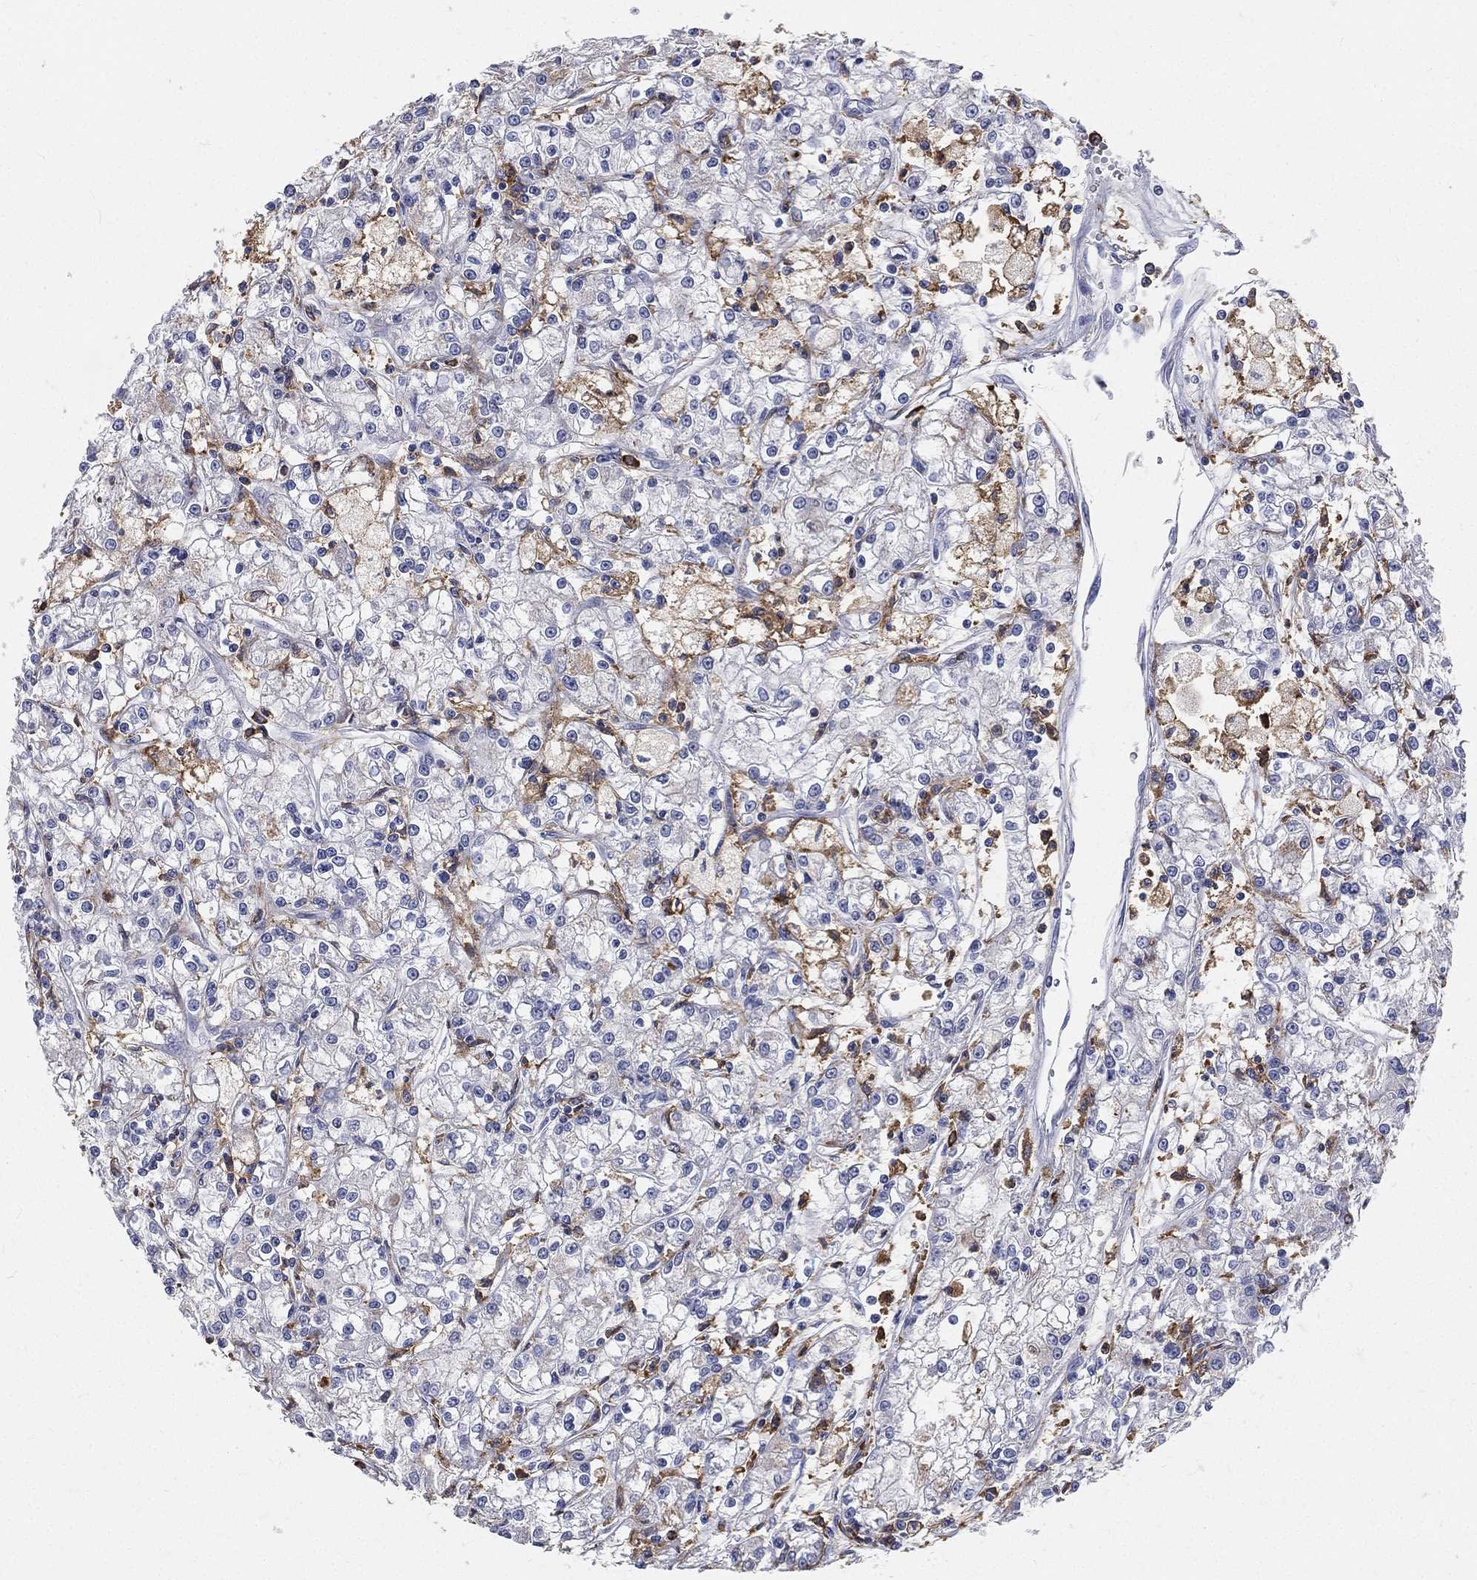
{"staining": {"intensity": "negative", "quantity": "none", "location": "none"}, "tissue": "renal cancer", "cell_type": "Tumor cells", "image_type": "cancer", "snomed": [{"axis": "morphology", "description": "Adenocarcinoma, NOS"}, {"axis": "topography", "description": "Kidney"}], "caption": "High power microscopy histopathology image of an IHC photomicrograph of renal cancer (adenocarcinoma), revealing no significant positivity in tumor cells.", "gene": "CD33", "patient": {"sex": "female", "age": 59}}